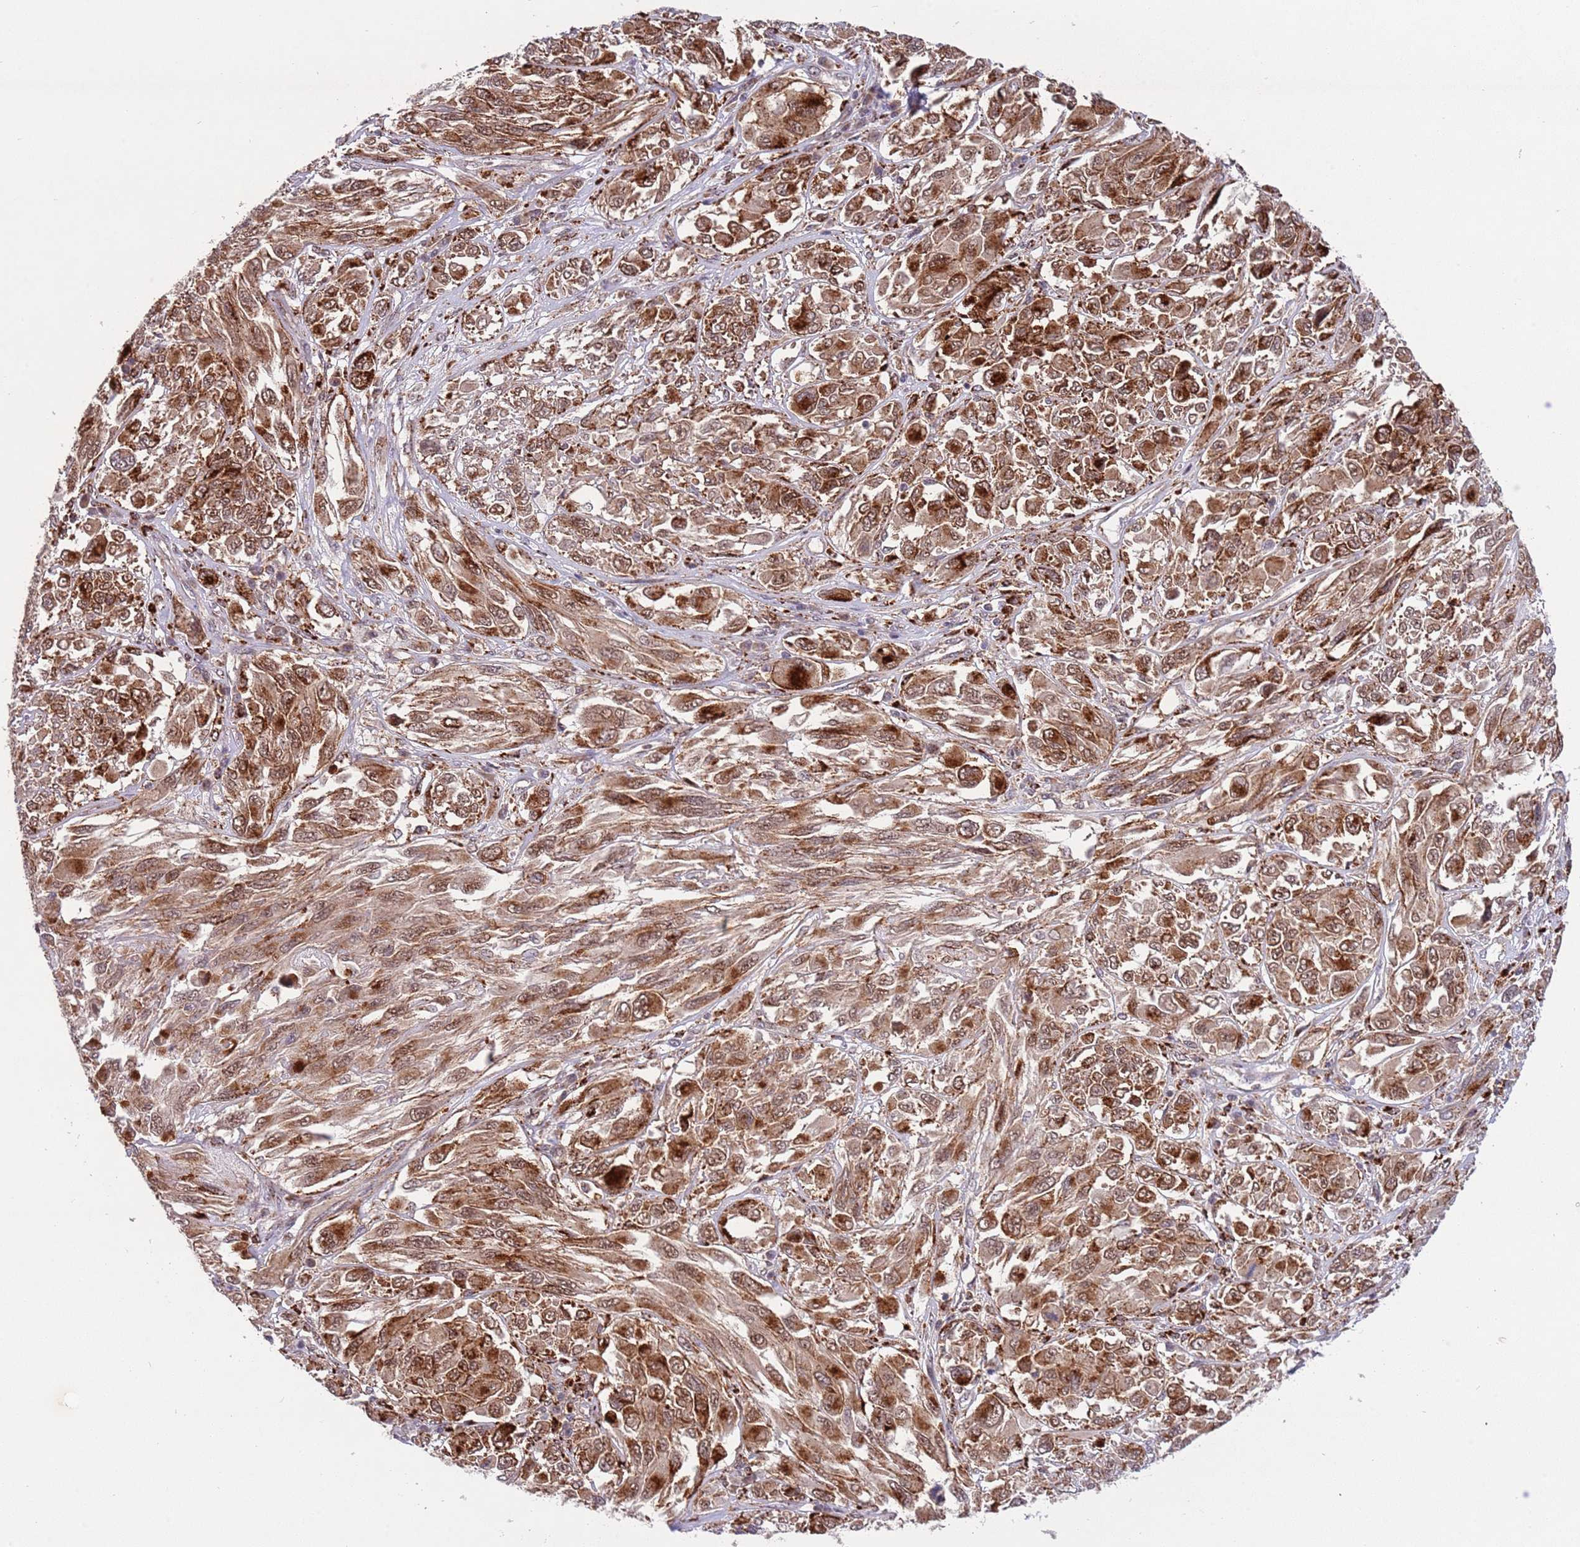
{"staining": {"intensity": "strong", "quantity": ">75%", "location": "cytoplasmic/membranous,nuclear"}, "tissue": "melanoma", "cell_type": "Tumor cells", "image_type": "cancer", "snomed": [{"axis": "morphology", "description": "Malignant melanoma, NOS"}, {"axis": "topography", "description": "Skin"}], "caption": "Malignant melanoma was stained to show a protein in brown. There is high levels of strong cytoplasmic/membranous and nuclear staining in about >75% of tumor cells. Using DAB (3,3'-diaminobenzidine) (brown) and hematoxylin (blue) stains, captured at high magnification using brightfield microscopy.", "gene": "TRIM27", "patient": {"sex": "female", "age": 91}}